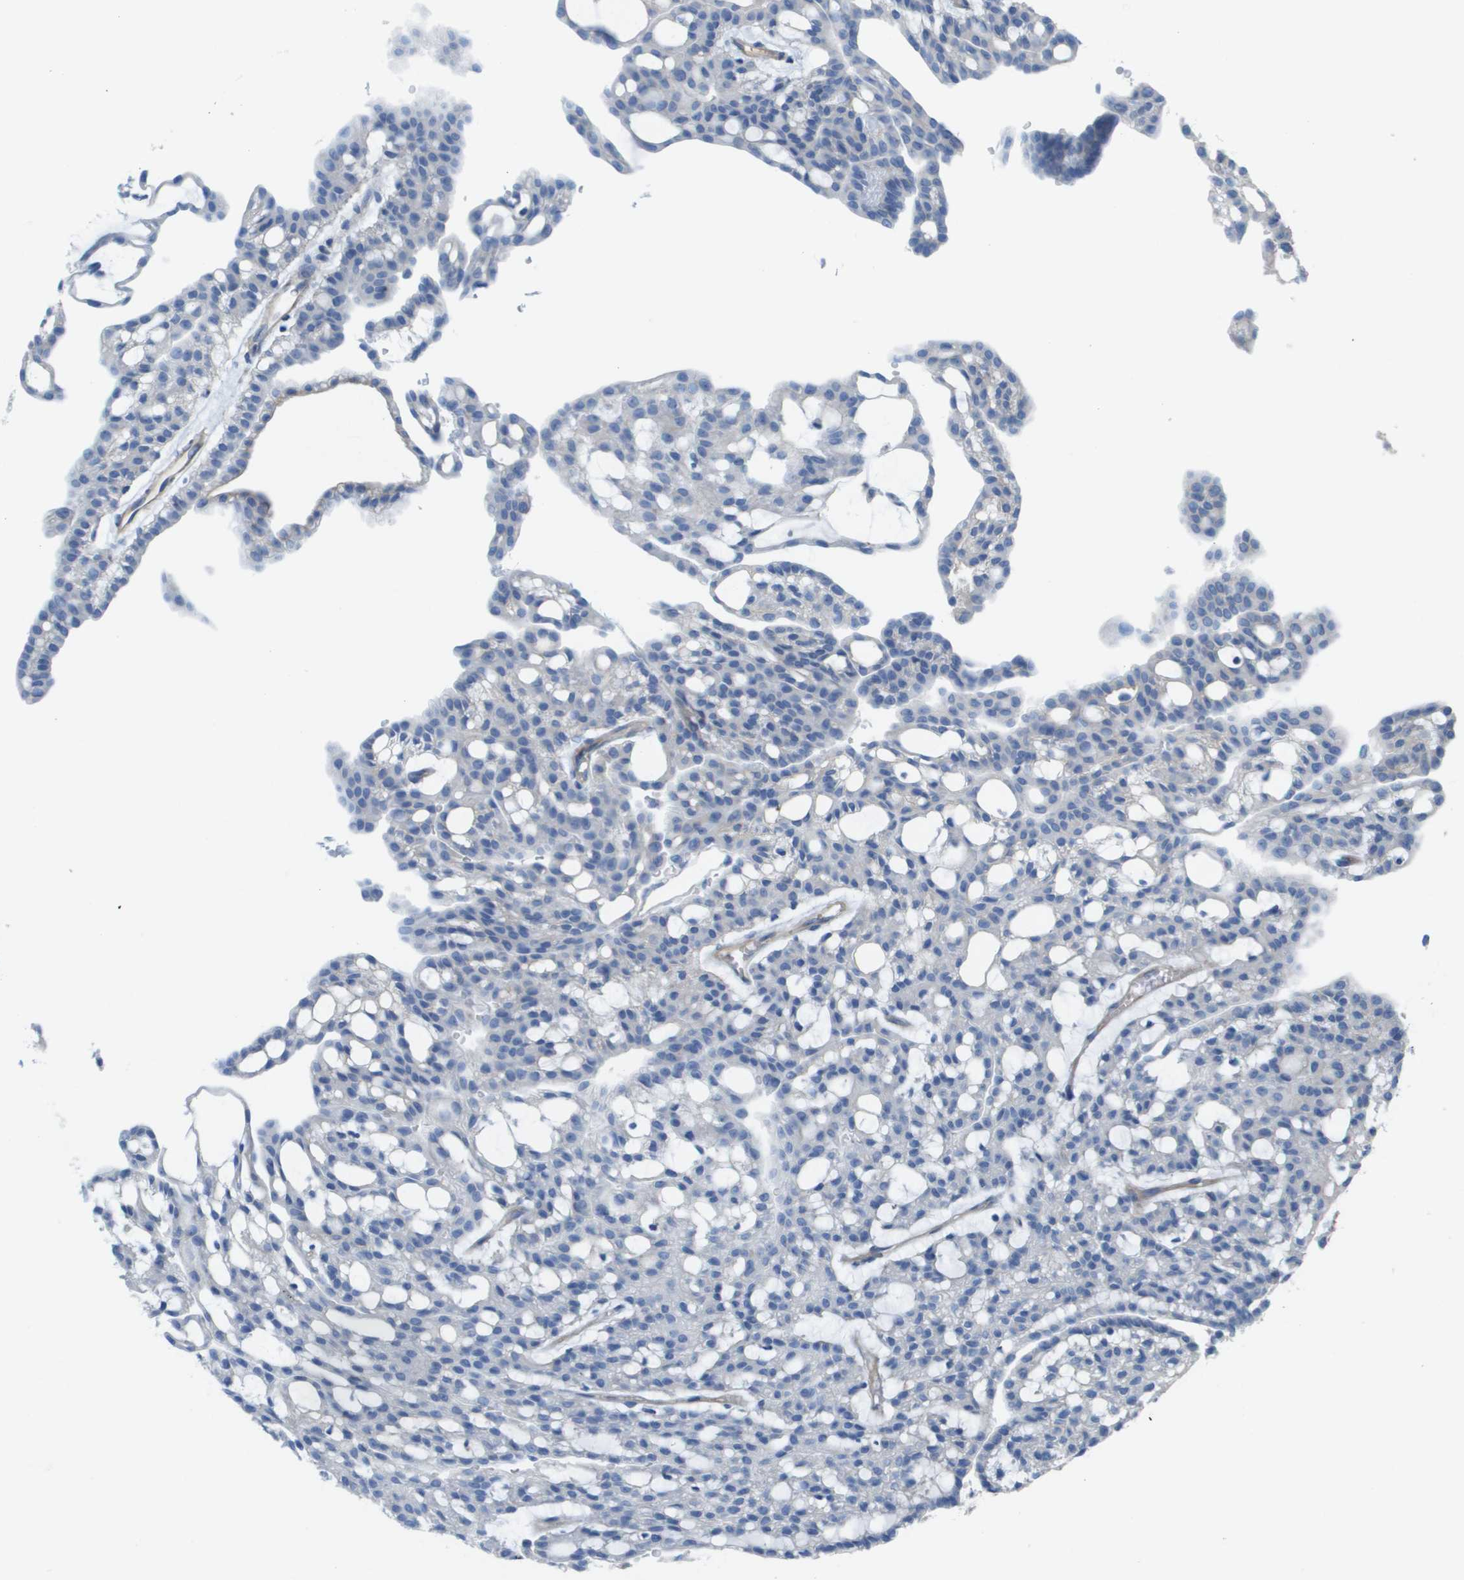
{"staining": {"intensity": "negative", "quantity": "none", "location": "none"}, "tissue": "renal cancer", "cell_type": "Tumor cells", "image_type": "cancer", "snomed": [{"axis": "morphology", "description": "Adenocarcinoma, NOS"}, {"axis": "topography", "description": "Kidney"}], "caption": "This is a micrograph of immunohistochemistry staining of renal cancer (adenocarcinoma), which shows no expression in tumor cells.", "gene": "CD46", "patient": {"sex": "male", "age": 63}}